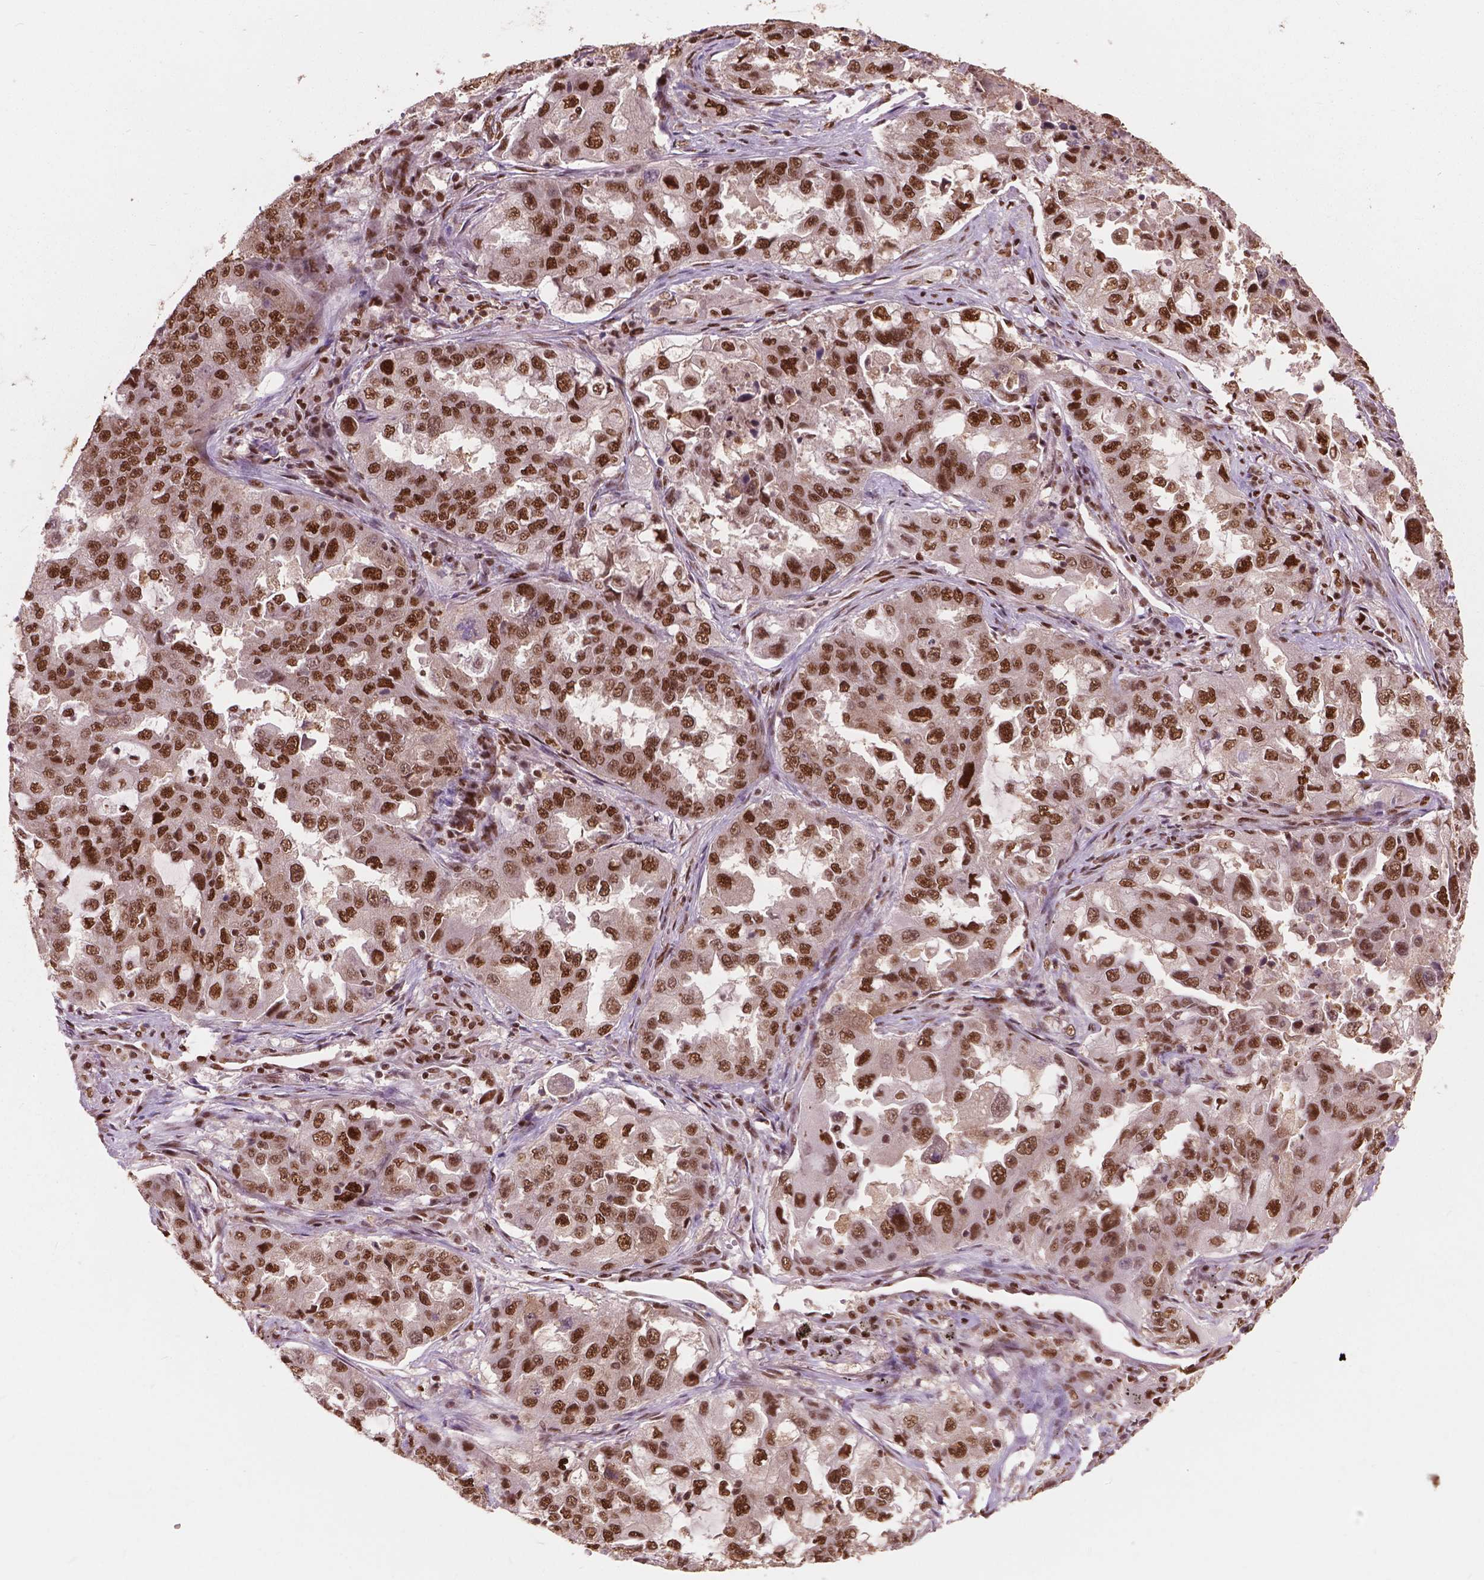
{"staining": {"intensity": "strong", "quantity": ">75%", "location": "nuclear"}, "tissue": "lung cancer", "cell_type": "Tumor cells", "image_type": "cancer", "snomed": [{"axis": "morphology", "description": "Adenocarcinoma, NOS"}, {"axis": "topography", "description": "Lung"}], "caption": "Brown immunohistochemical staining in human lung cancer (adenocarcinoma) exhibits strong nuclear expression in about >75% of tumor cells.", "gene": "ANP32B", "patient": {"sex": "female", "age": 61}}